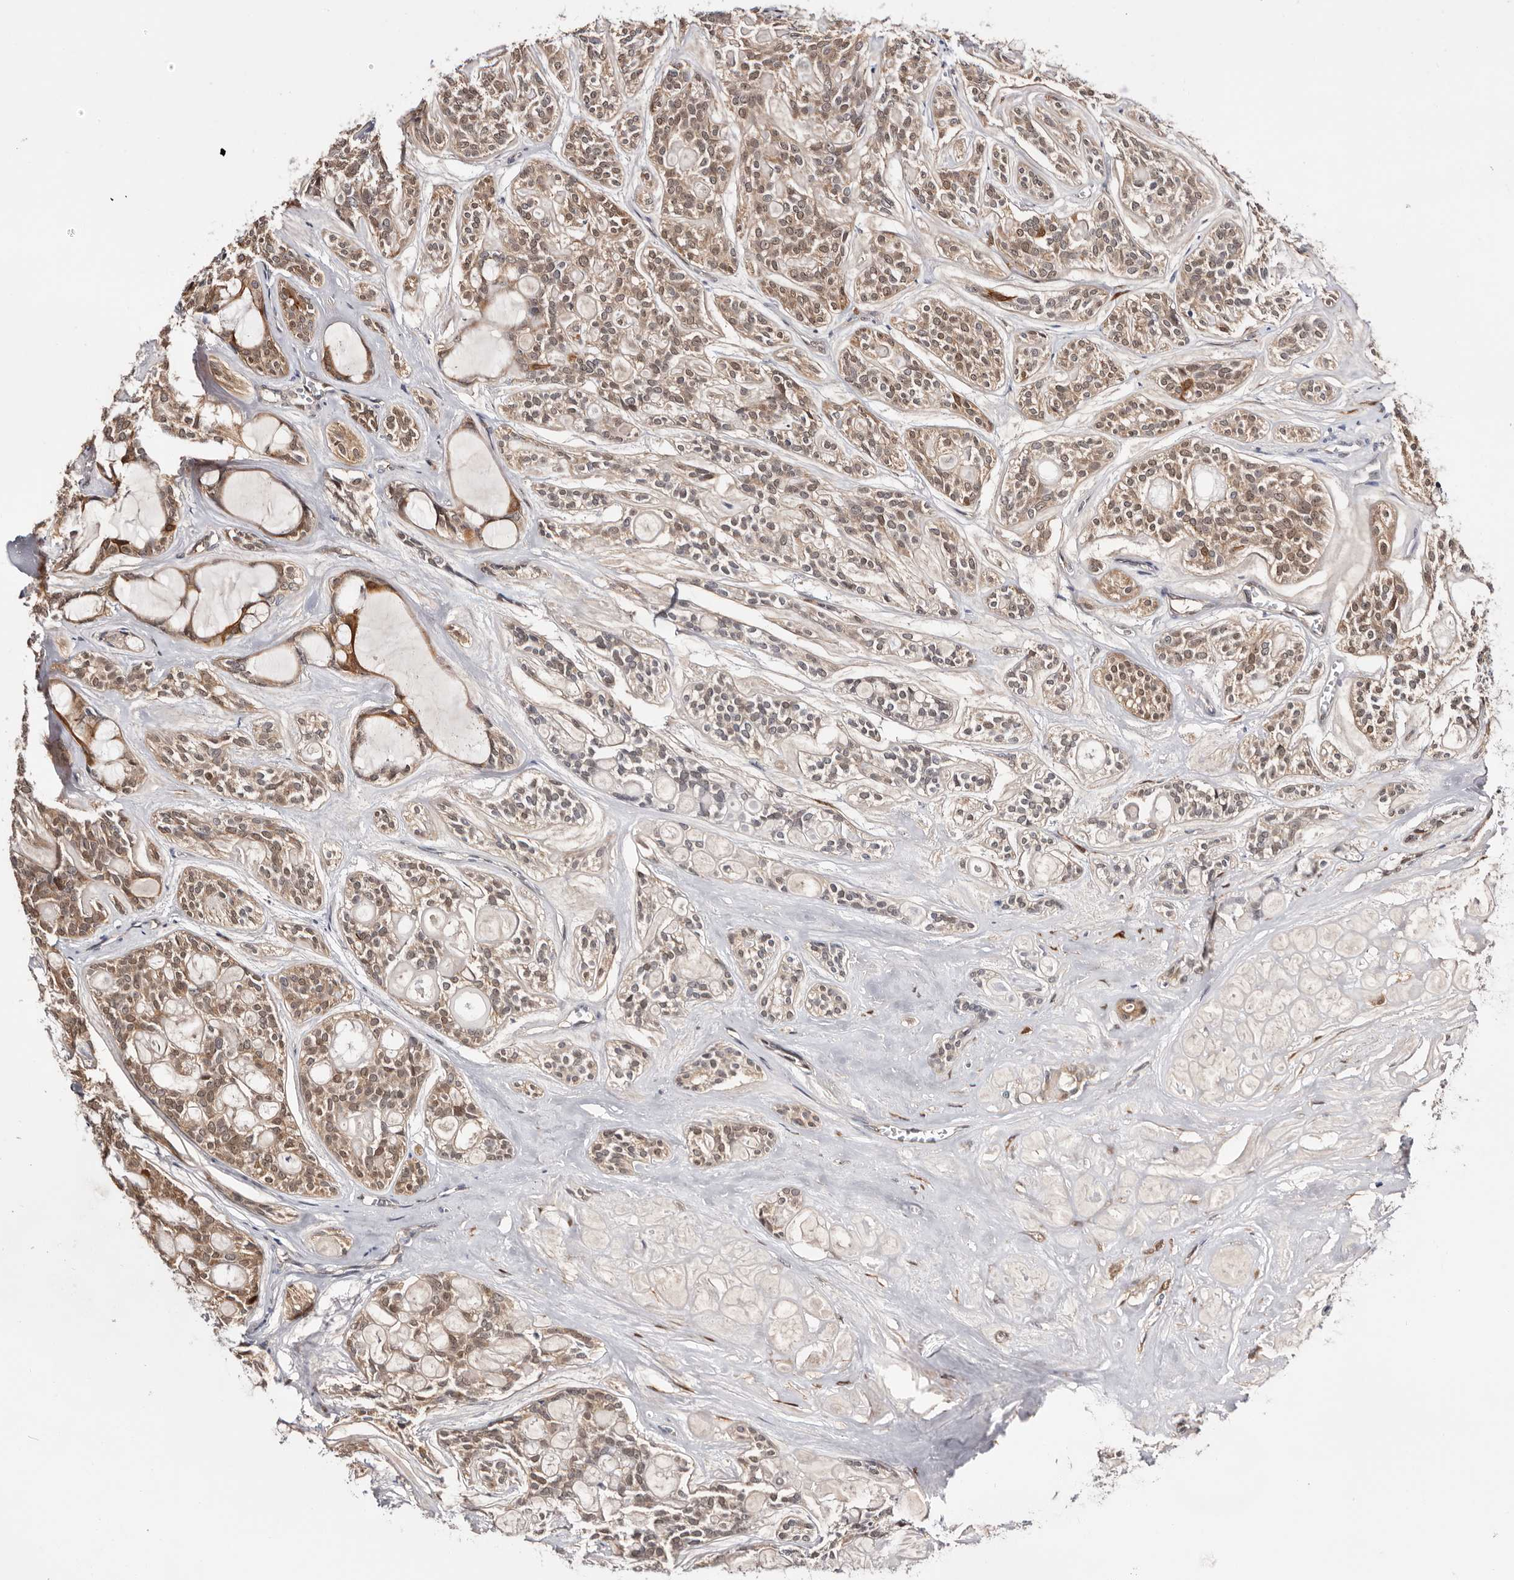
{"staining": {"intensity": "moderate", "quantity": ">75%", "location": "cytoplasmic/membranous,nuclear"}, "tissue": "head and neck cancer", "cell_type": "Tumor cells", "image_type": "cancer", "snomed": [{"axis": "morphology", "description": "Adenocarcinoma, NOS"}, {"axis": "topography", "description": "Head-Neck"}], "caption": "The histopathology image exhibits a brown stain indicating the presence of a protein in the cytoplasmic/membranous and nuclear of tumor cells in head and neck adenocarcinoma. The staining was performed using DAB (3,3'-diaminobenzidine), with brown indicating positive protein expression. Nuclei are stained blue with hematoxylin.", "gene": "TP53I3", "patient": {"sex": "male", "age": 66}}